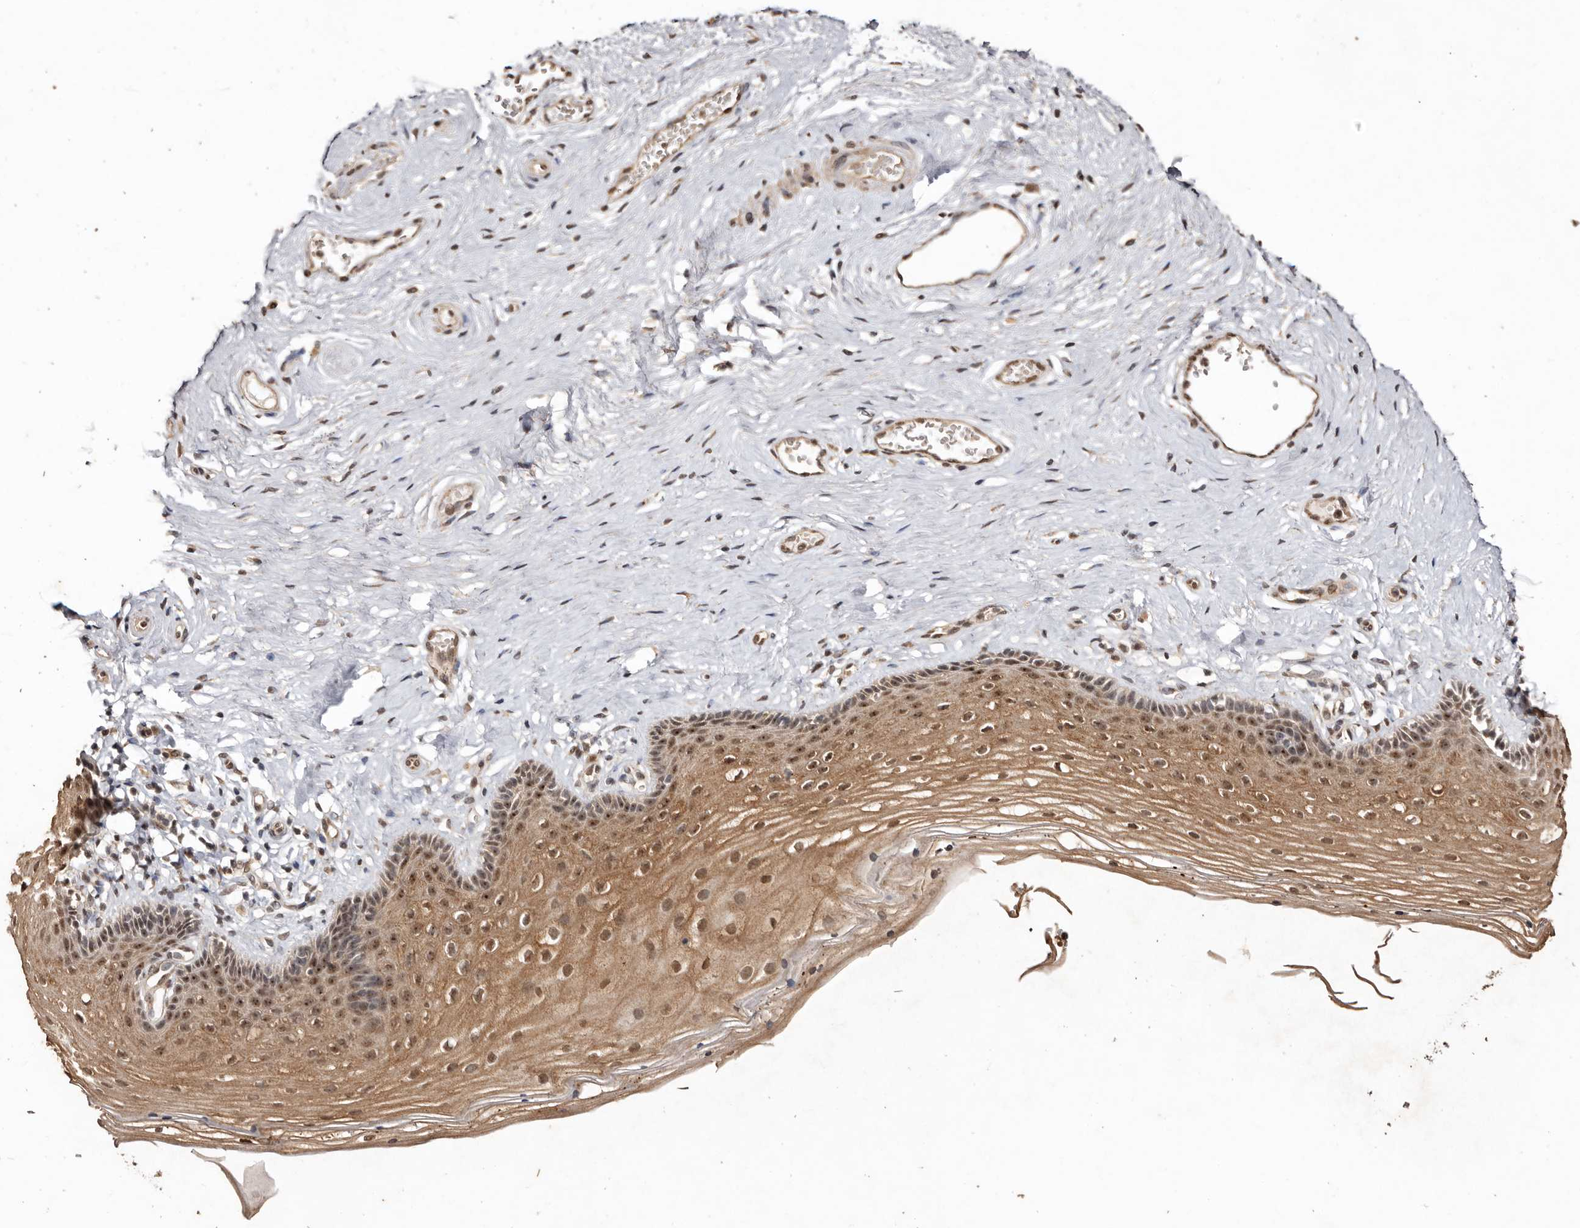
{"staining": {"intensity": "moderate", "quantity": ">75%", "location": "cytoplasmic/membranous,nuclear"}, "tissue": "vagina", "cell_type": "Squamous epithelial cells", "image_type": "normal", "snomed": [{"axis": "morphology", "description": "Normal tissue, NOS"}, {"axis": "topography", "description": "Vagina"}], "caption": "The immunohistochemical stain highlights moderate cytoplasmic/membranous,nuclear staining in squamous epithelial cells of normal vagina.", "gene": "NOTCH1", "patient": {"sex": "female", "age": 46}}